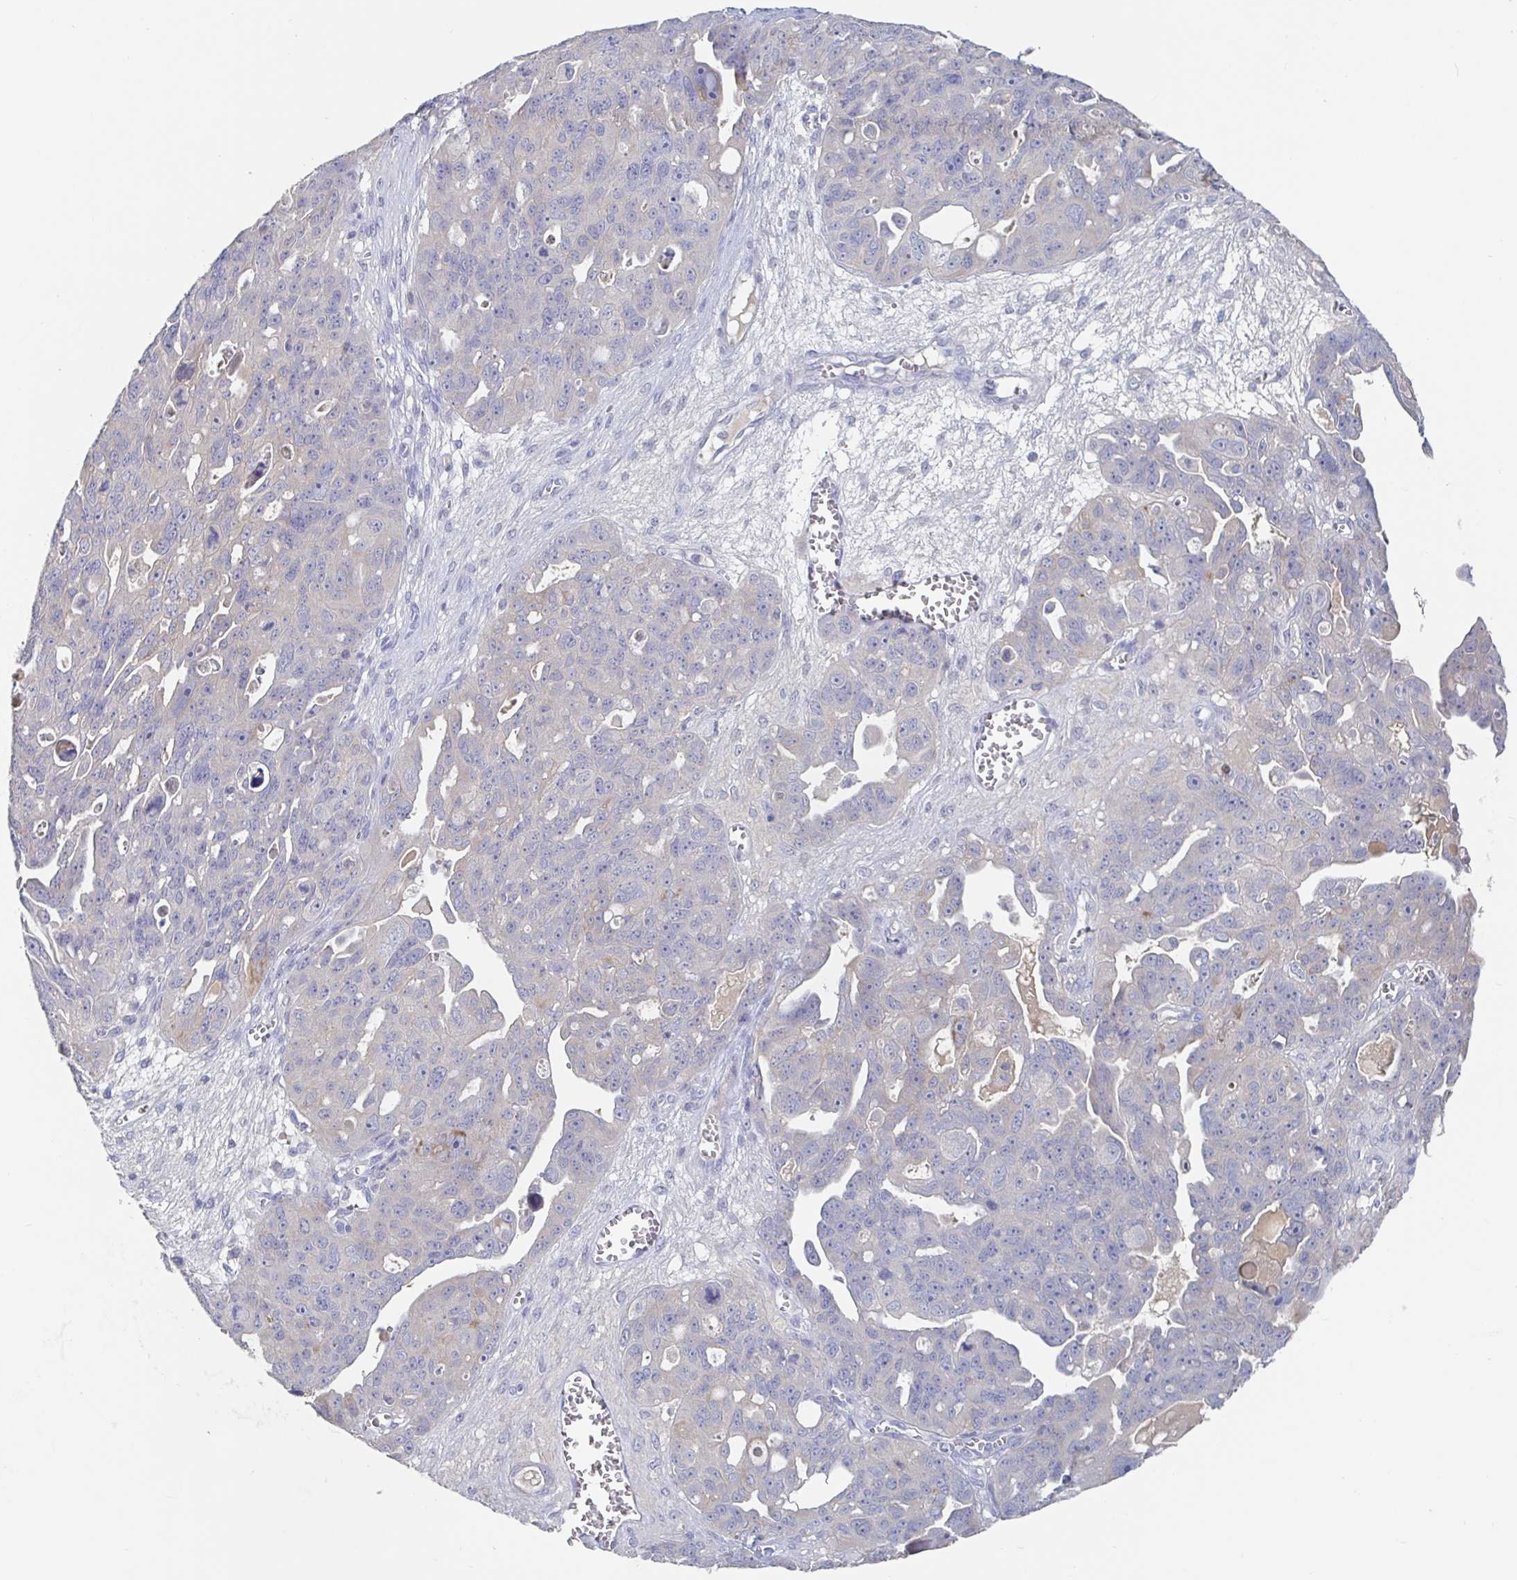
{"staining": {"intensity": "weak", "quantity": "<25%", "location": "cytoplasmic/membranous"}, "tissue": "ovarian cancer", "cell_type": "Tumor cells", "image_type": "cancer", "snomed": [{"axis": "morphology", "description": "Carcinoma, endometroid"}, {"axis": "topography", "description": "Ovary"}], "caption": "A micrograph of endometroid carcinoma (ovarian) stained for a protein shows no brown staining in tumor cells.", "gene": "GPR148", "patient": {"sex": "female", "age": 70}}